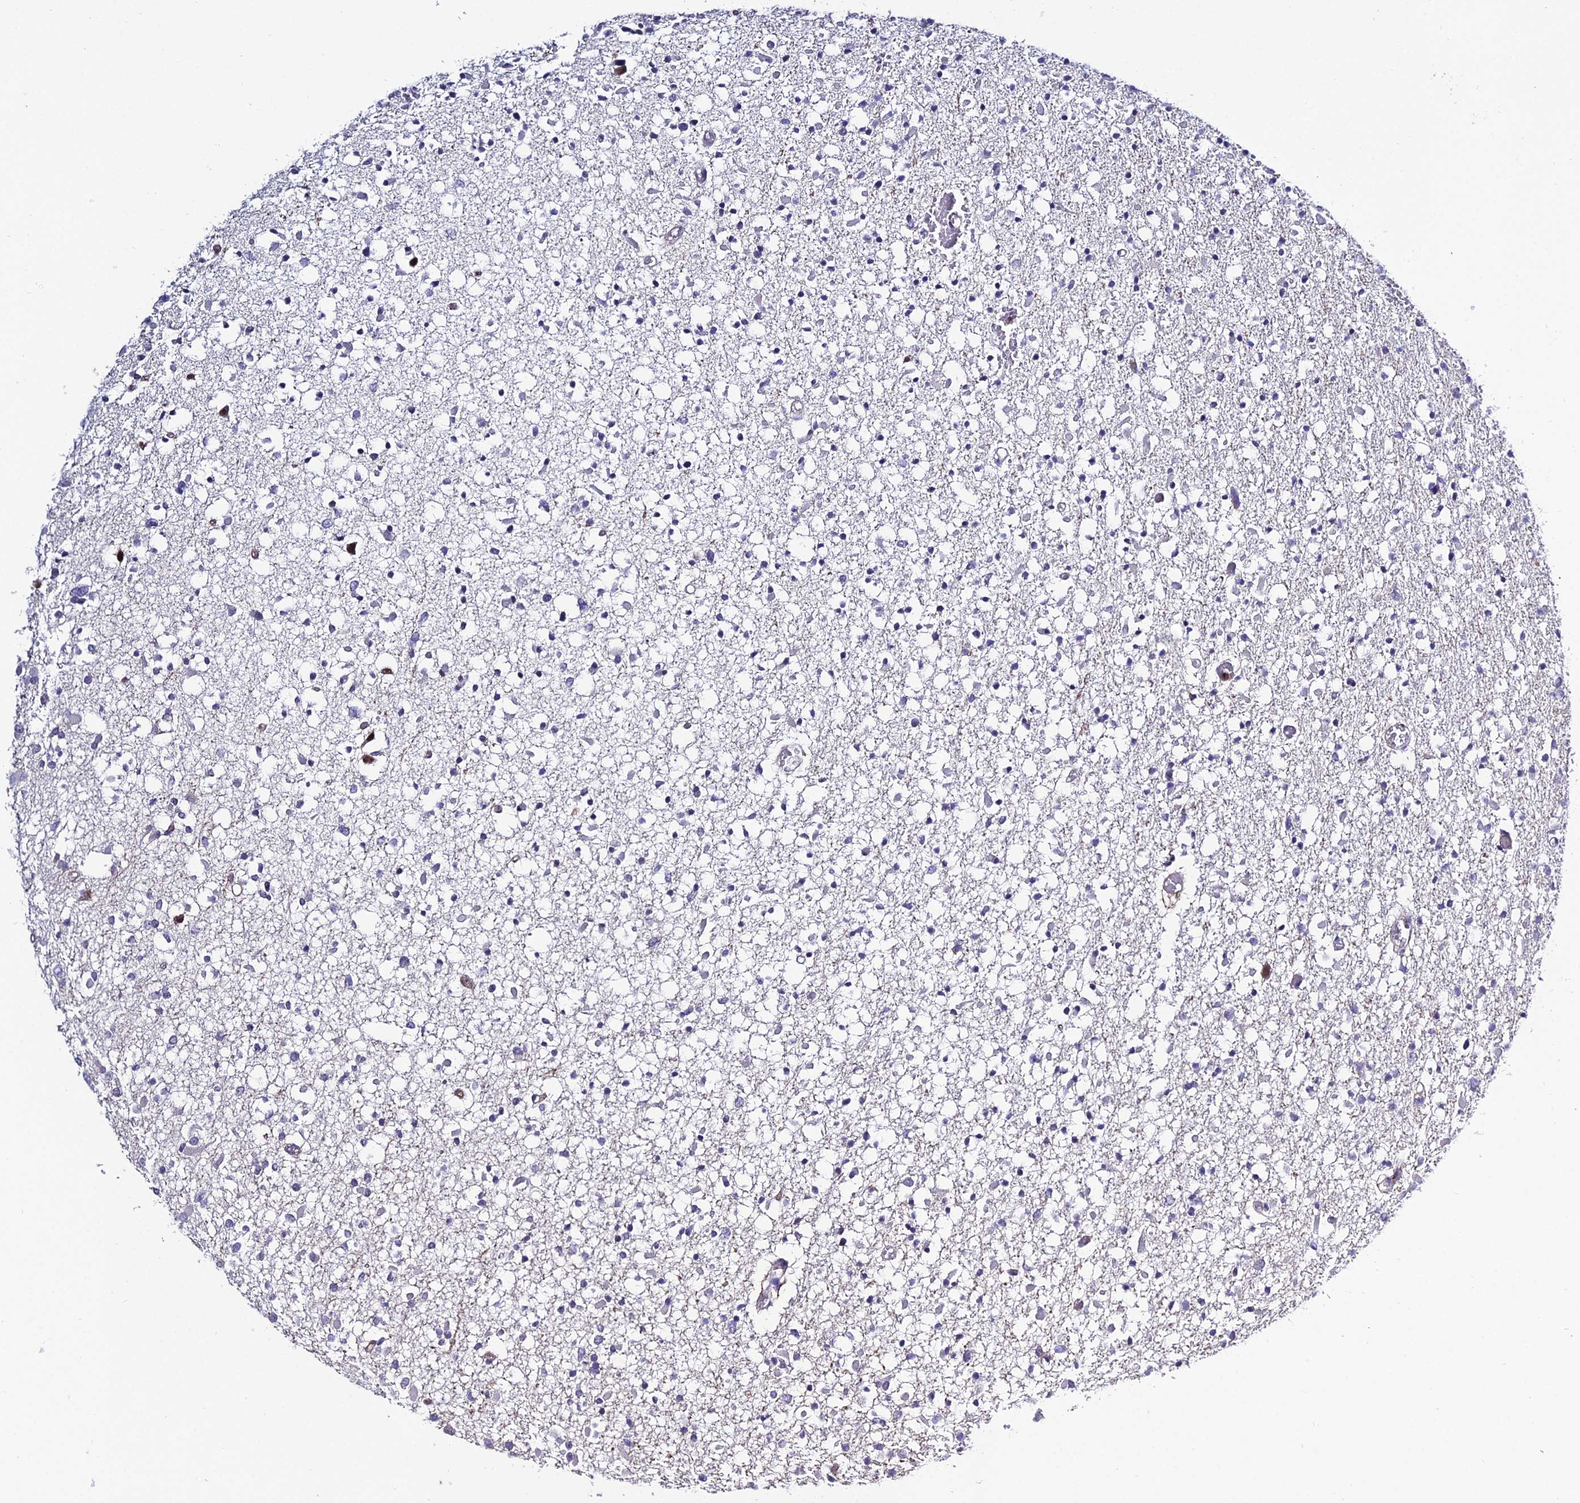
{"staining": {"intensity": "moderate", "quantity": "<25%", "location": "nuclear"}, "tissue": "glioma", "cell_type": "Tumor cells", "image_type": "cancer", "snomed": [{"axis": "morphology", "description": "Glioma, malignant, Low grade"}, {"axis": "topography", "description": "Brain"}], "caption": "Immunohistochemical staining of malignant glioma (low-grade) displays low levels of moderate nuclear staining in approximately <25% of tumor cells.", "gene": "SYT15", "patient": {"sex": "female", "age": 22}}